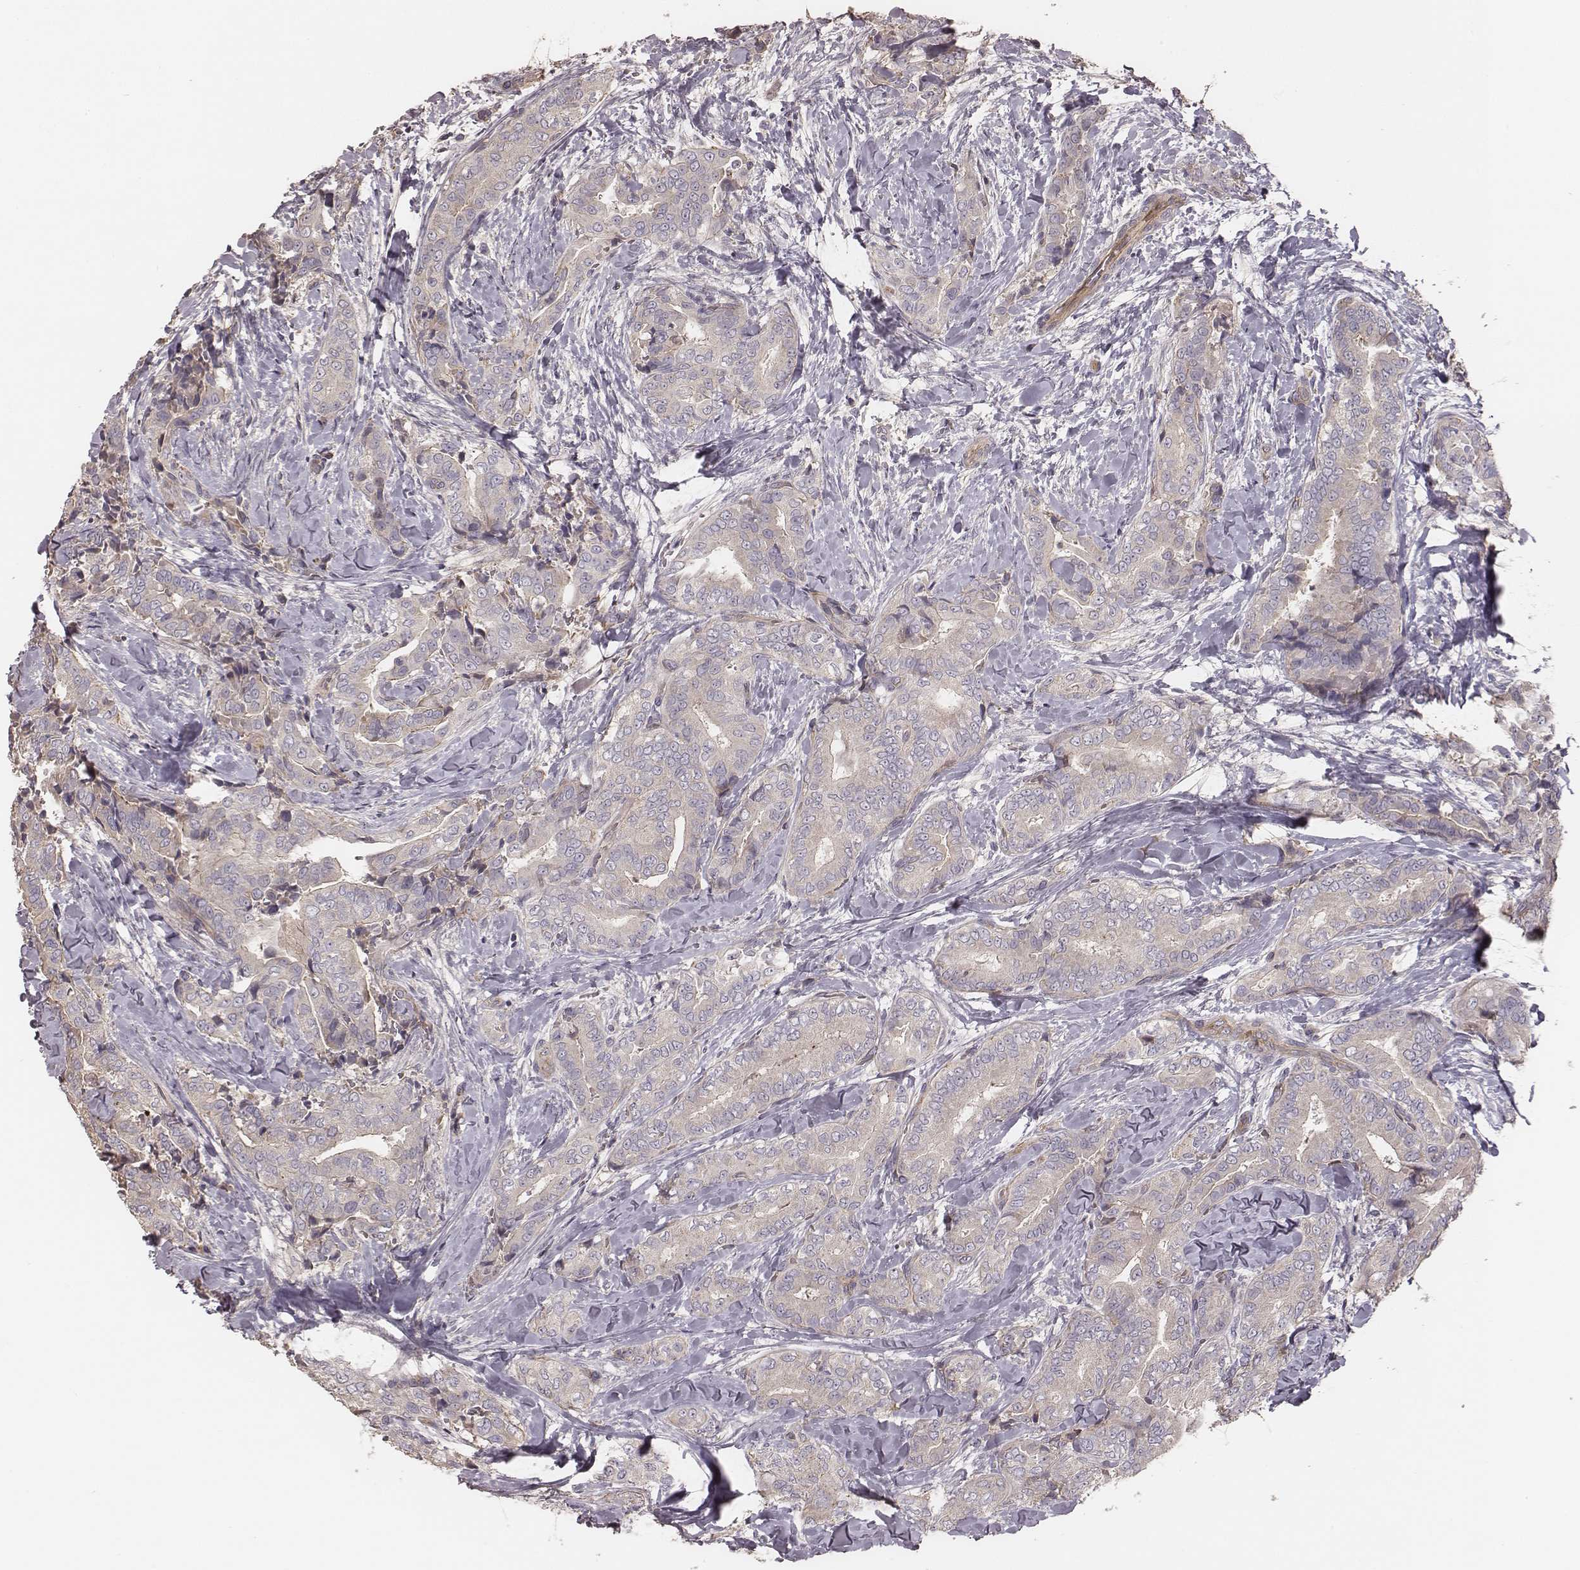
{"staining": {"intensity": "negative", "quantity": "none", "location": "none"}, "tissue": "thyroid cancer", "cell_type": "Tumor cells", "image_type": "cancer", "snomed": [{"axis": "morphology", "description": "Papillary adenocarcinoma, NOS"}, {"axis": "topography", "description": "Thyroid gland"}], "caption": "Immunohistochemical staining of human thyroid papillary adenocarcinoma displays no significant positivity in tumor cells.", "gene": "OTOGL", "patient": {"sex": "male", "age": 61}}